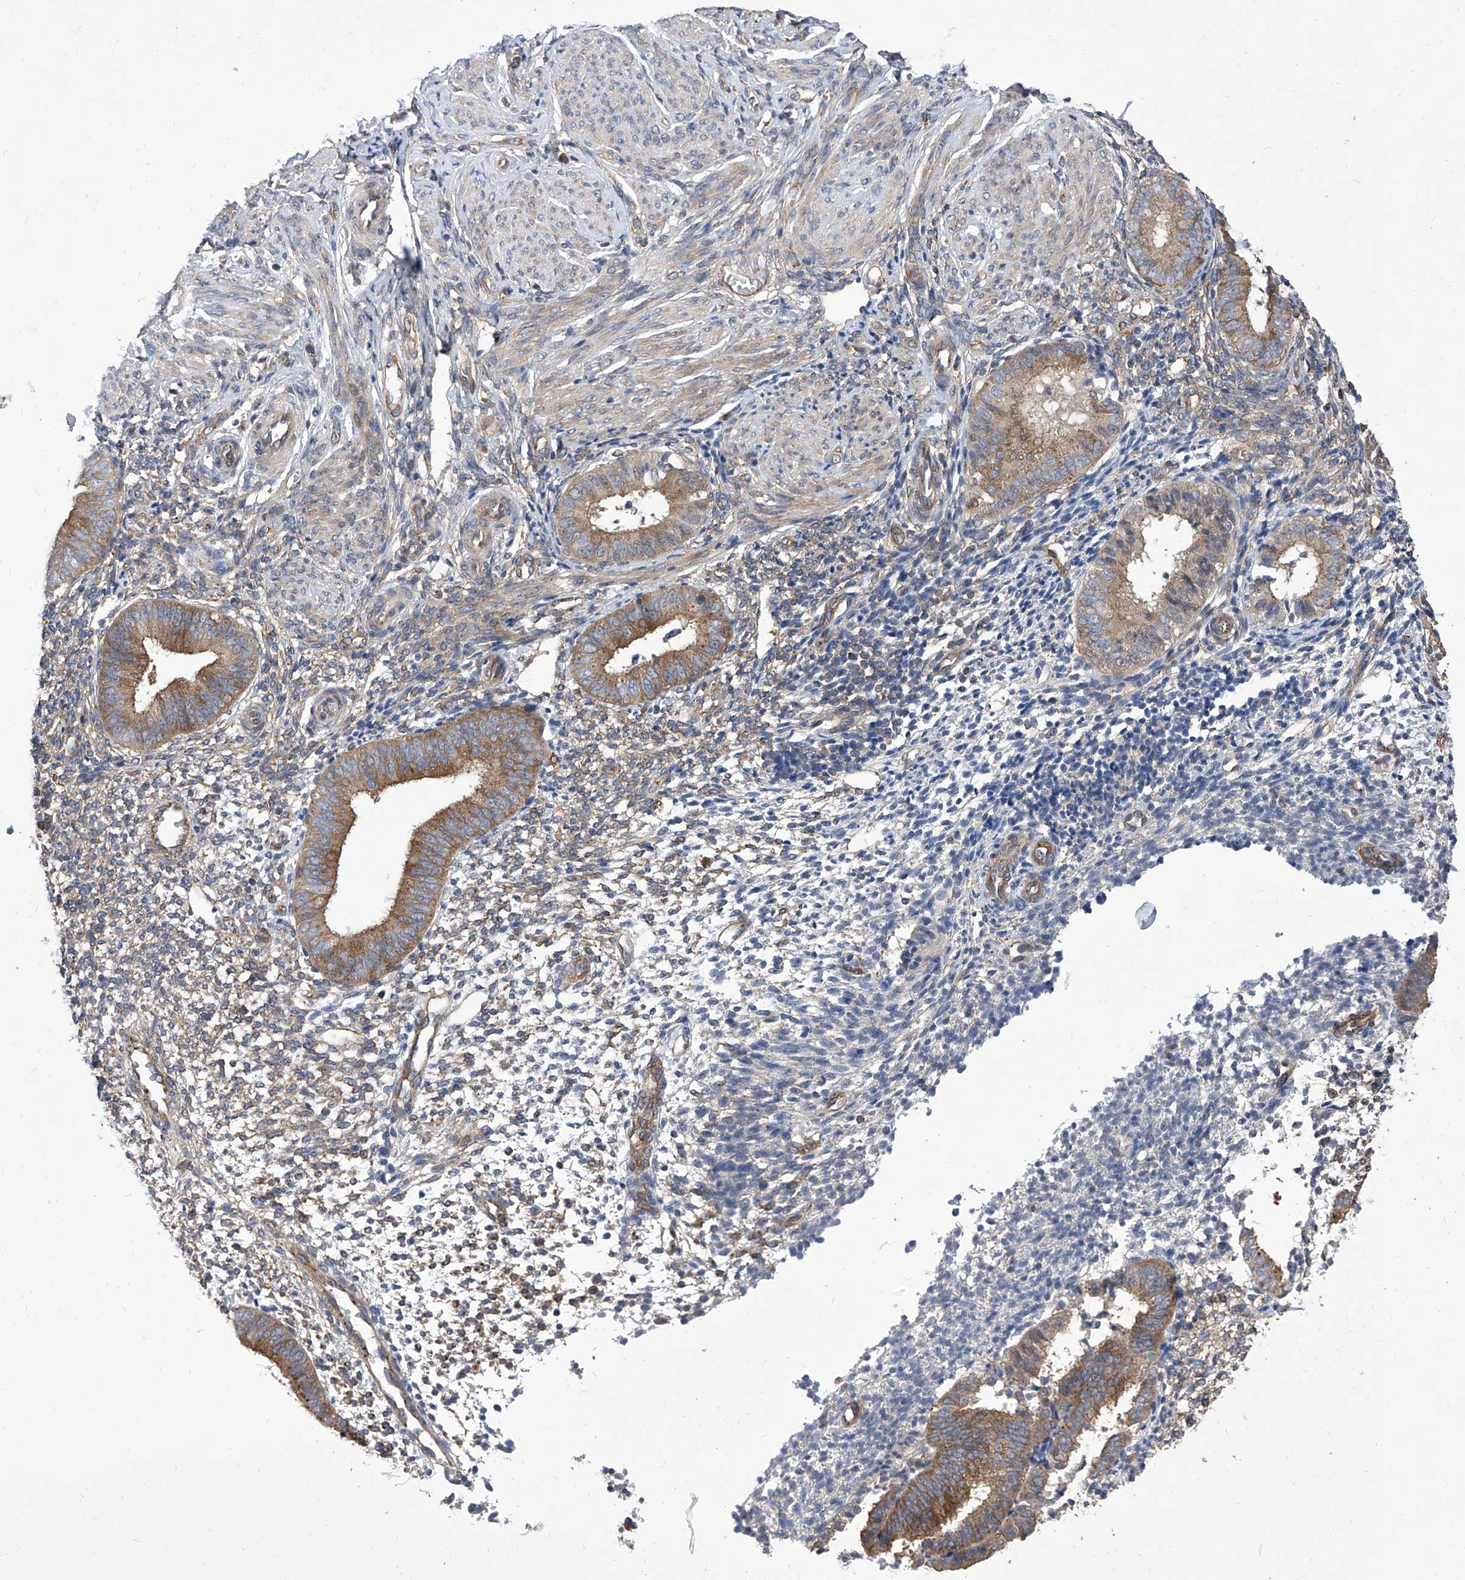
{"staining": {"intensity": "moderate", "quantity": "<25%", "location": "cytoplasmic/membranous"}, "tissue": "endometrium", "cell_type": "Cells in endometrial stroma", "image_type": "normal", "snomed": [{"axis": "morphology", "description": "Normal tissue, NOS"}, {"axis": "topography", "description": "Uterus"}, {"axis": "topography", "description": "Endometrium"}], "caption": "About <25% of cells in endometrial stroma in benign endometrium demonstrate moderate cytoplasmic/membranous protein expression as visualized by brown immunohistochemical staining.", "gene": "TJAP1", "patient": {"sex": "female", "age": 48}}